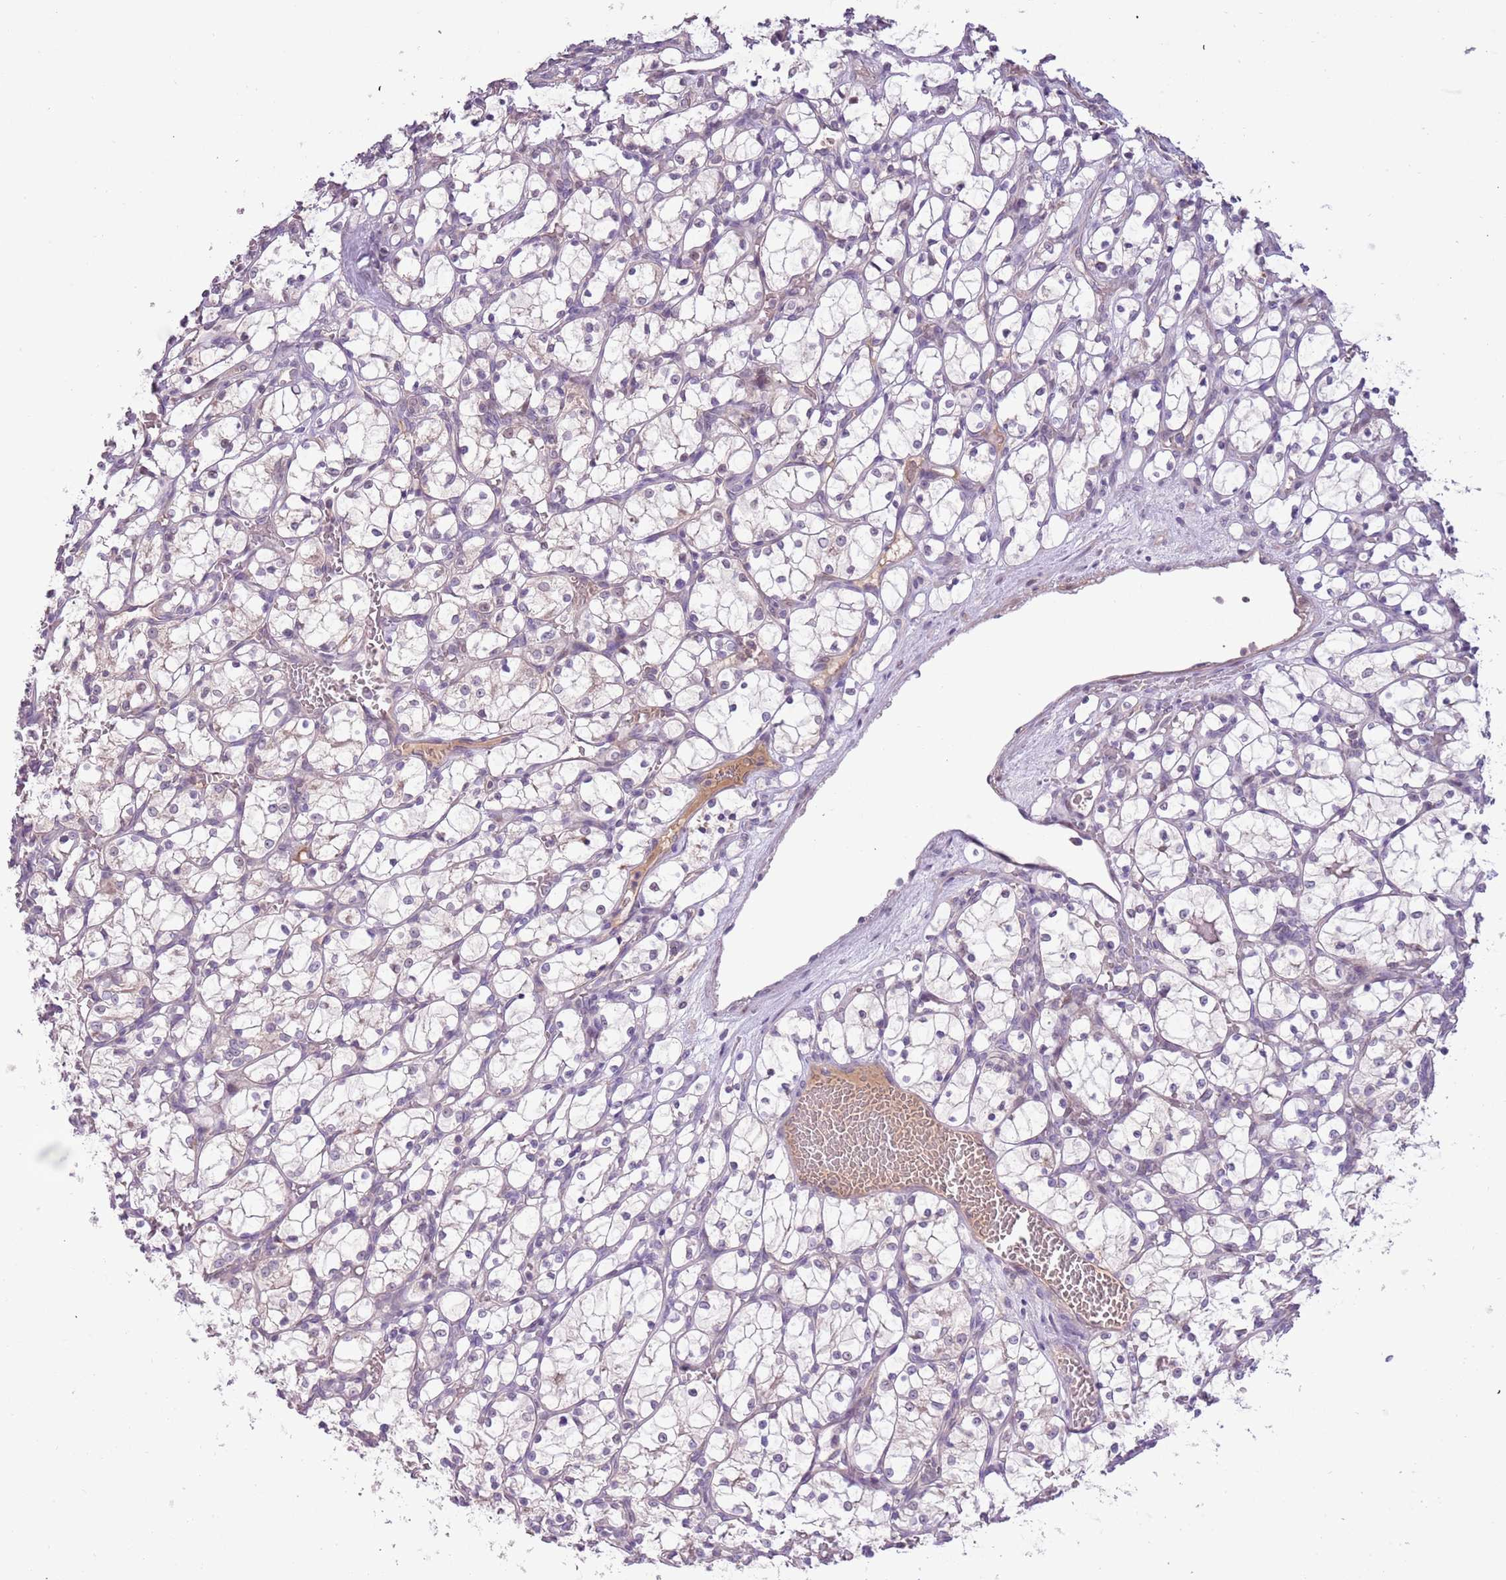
{"staining": {"intensity": "negative", "quantity": "none", "location": "none"}, "tissue": "renal cancer", "cell_type": "Tumor cells", "image_type": "cancer", "snomed": [{"axis": "morphology", "description": "Adenocarcinoma, NOS"}, {"axis": "topography", "description": "Kidney"}], "caption": "An IHC image of renal adenocarcinoma is shown. There is no staining in tumor cells of renal adenocarcinoma.", "gene": "SHROOM3", "patient": {"sex": "female", "age": 69}}